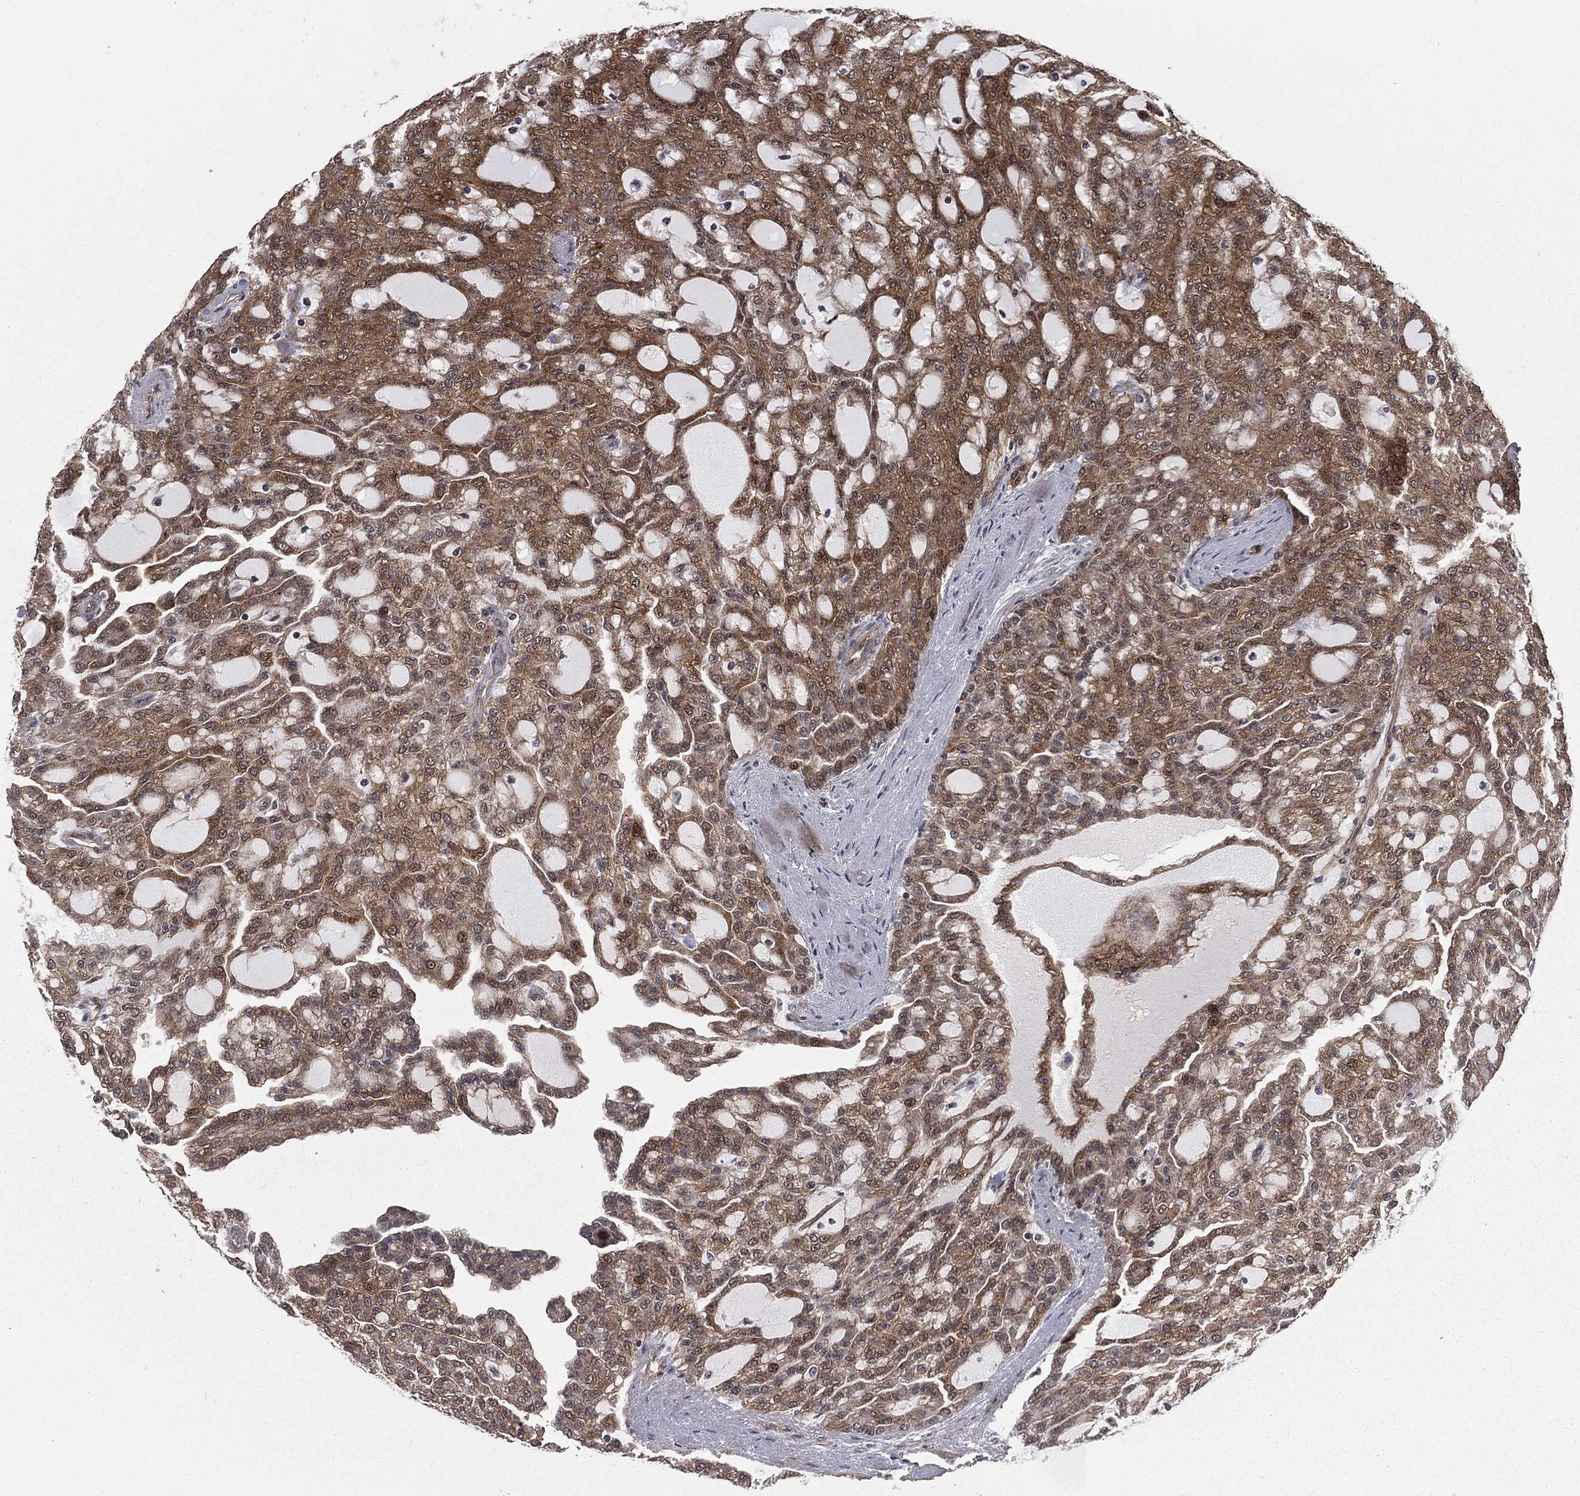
{"staining": {"intensity": "moderate", "quantity": ">75%", "location": "cytoplasmic/membranous"}, "tissue": "renal cancer", "cell_type": "Tumor cells", "image_type": "cancer", "snomed": [{"axis": "morphology", "description": "Adenocarcinoma, NOS"}, {"axis": "topography", "description": "Kidney"}], "caption": "Moderate cytoplasmic/membranous staining for a protein is identified in about >75% of tumor cells of renal cancer using IHC.", "gene": "ARL3", "patient": {"sex": "male", "age": 63}}